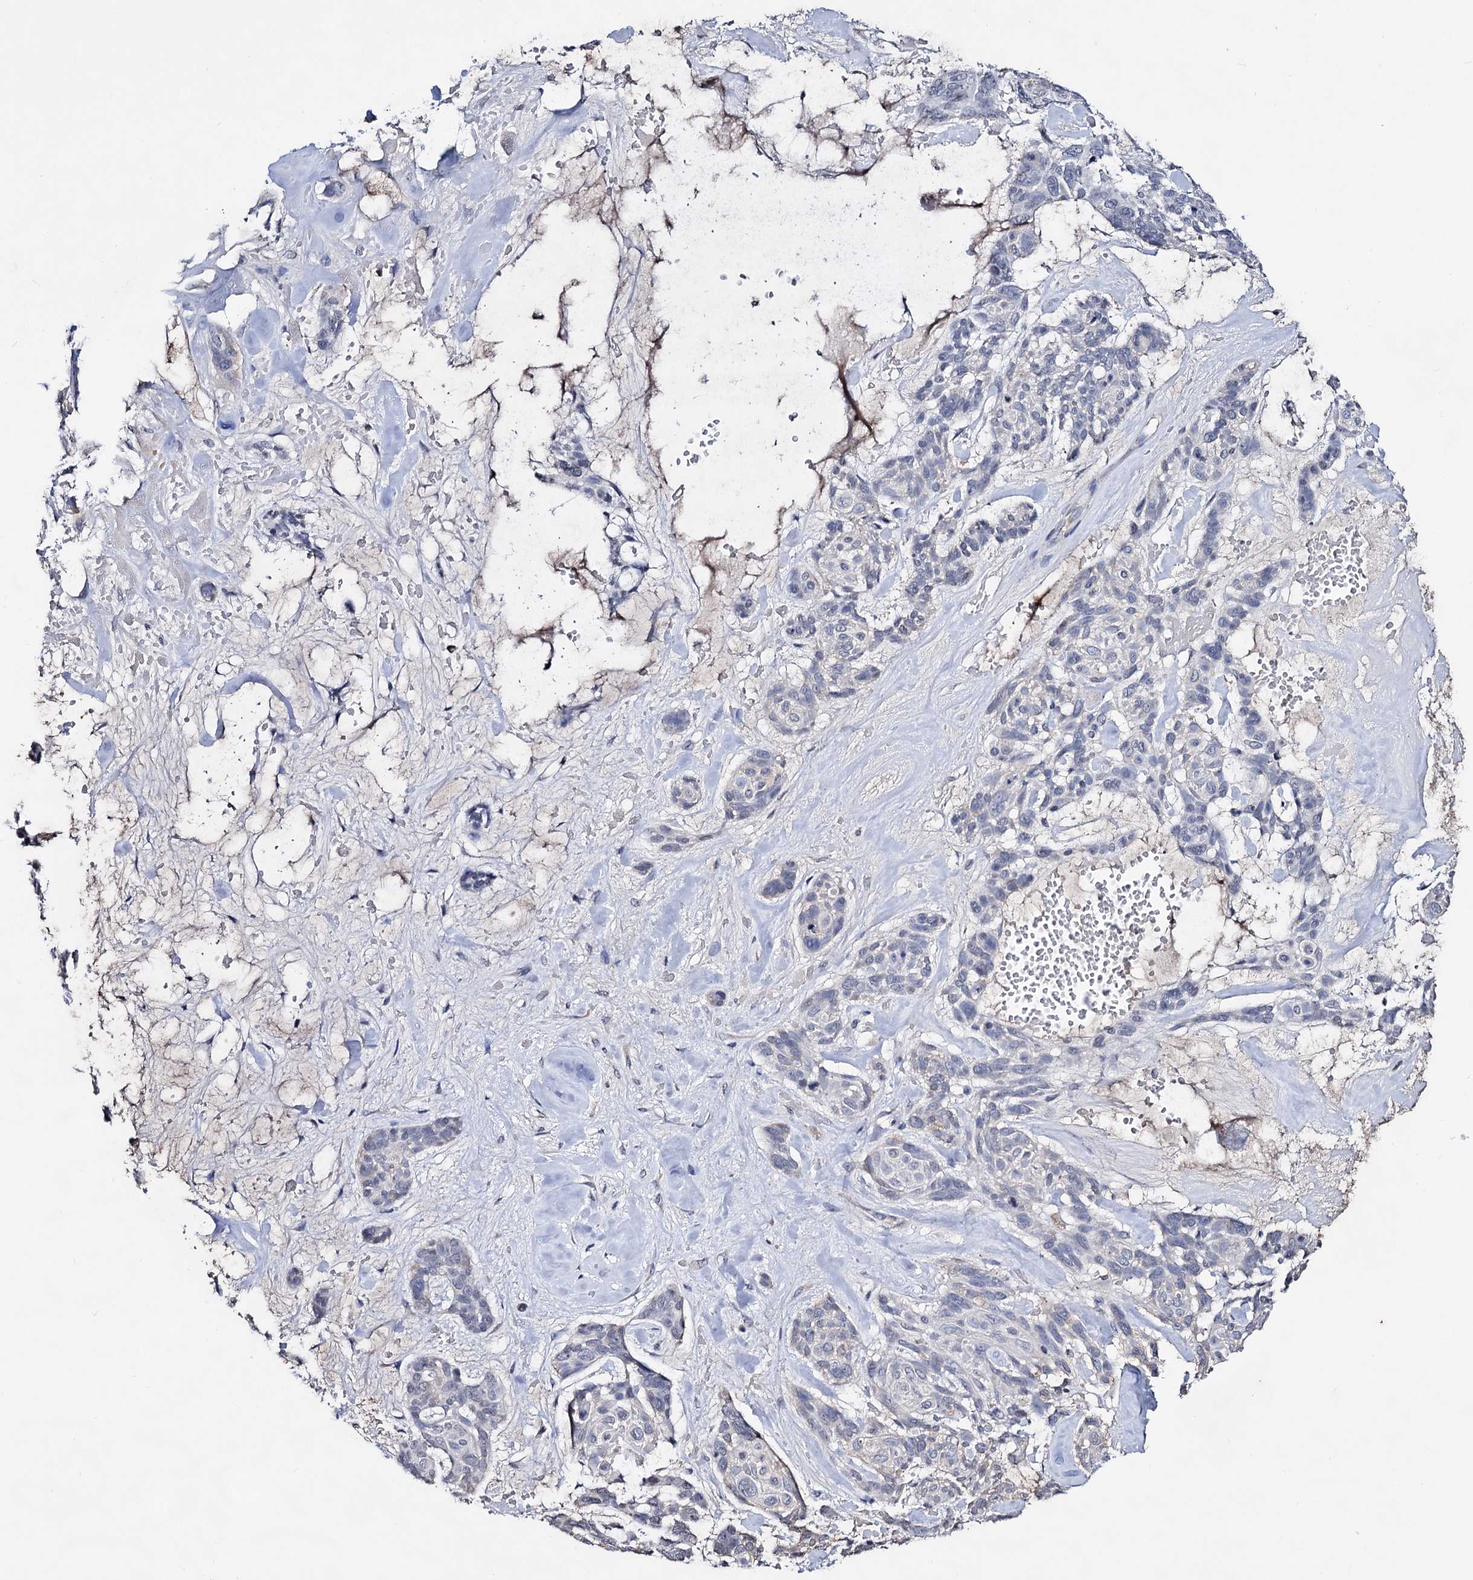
{"staining": {"intensity": "negative", "quantity": "none", "location": "none"}, "tissue": "skin cancer", "cell_type": "Tumor cells", "image_type": "cancer", "snomed": [{"axis": "morphology", "description": "Basal cell carcinoma"}, {"axis": "topography", "description": "Skin"}], "caption": "Immunohistochemistry (IHC) of human skin cancer displays no staining in tumor cells.", "gene": "PLIN1", "patient": {"sex": "male", "age": 88}}